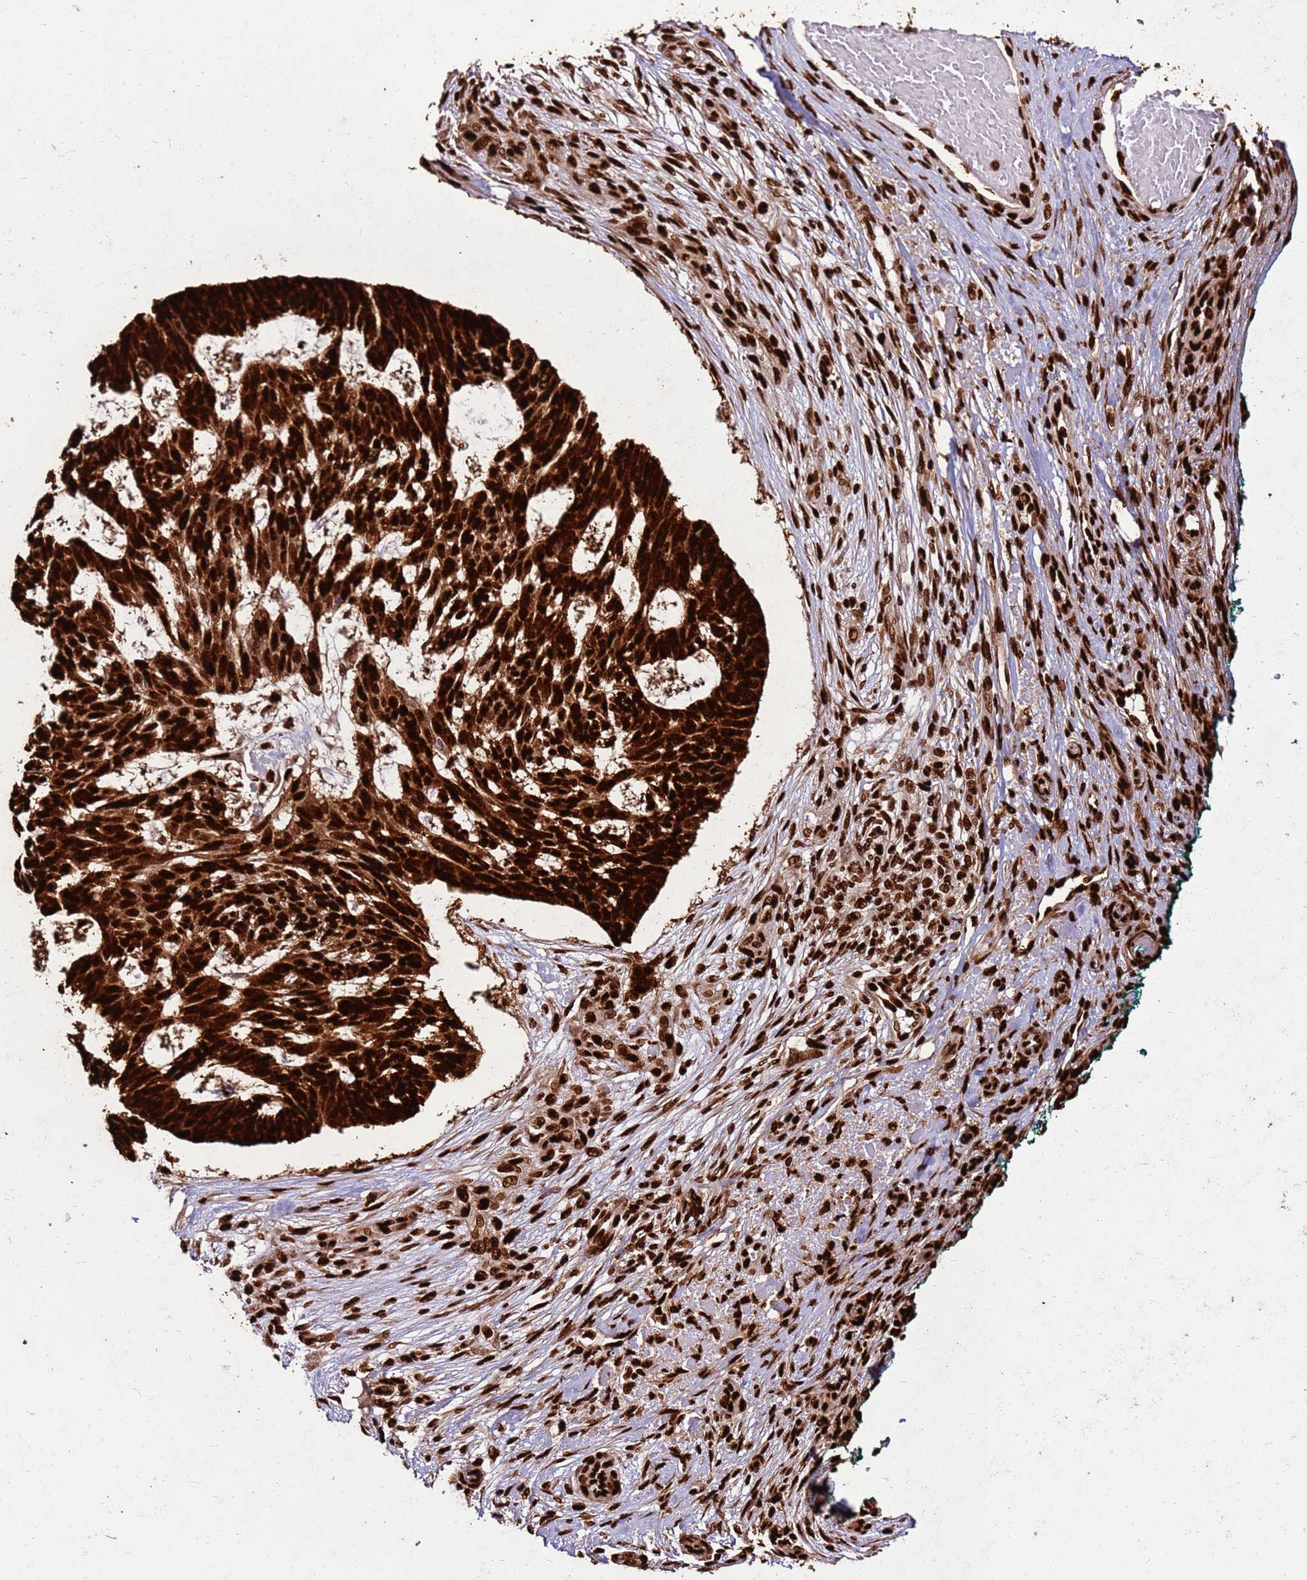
{"staining": {"intensity": "strong", "quantity": ">75%", "location": "nuclear"}, "tissue": "skin cancer", "cell_type": "Tumor cells", "image_type": "cancer", "snomed": [{"axis": "morphology", "description": "Basal cell carcinoma"}, {"axis": "topography", "description": "Skin"}], "caption": "Immunohistochemical staining of basal cell carcinoma (skin) exhibits high levels of strong nuclear expression in about >75% of tumor cells.", "gene": "HNRNPAB", "patient": {"sex": "male", "age": 88}}